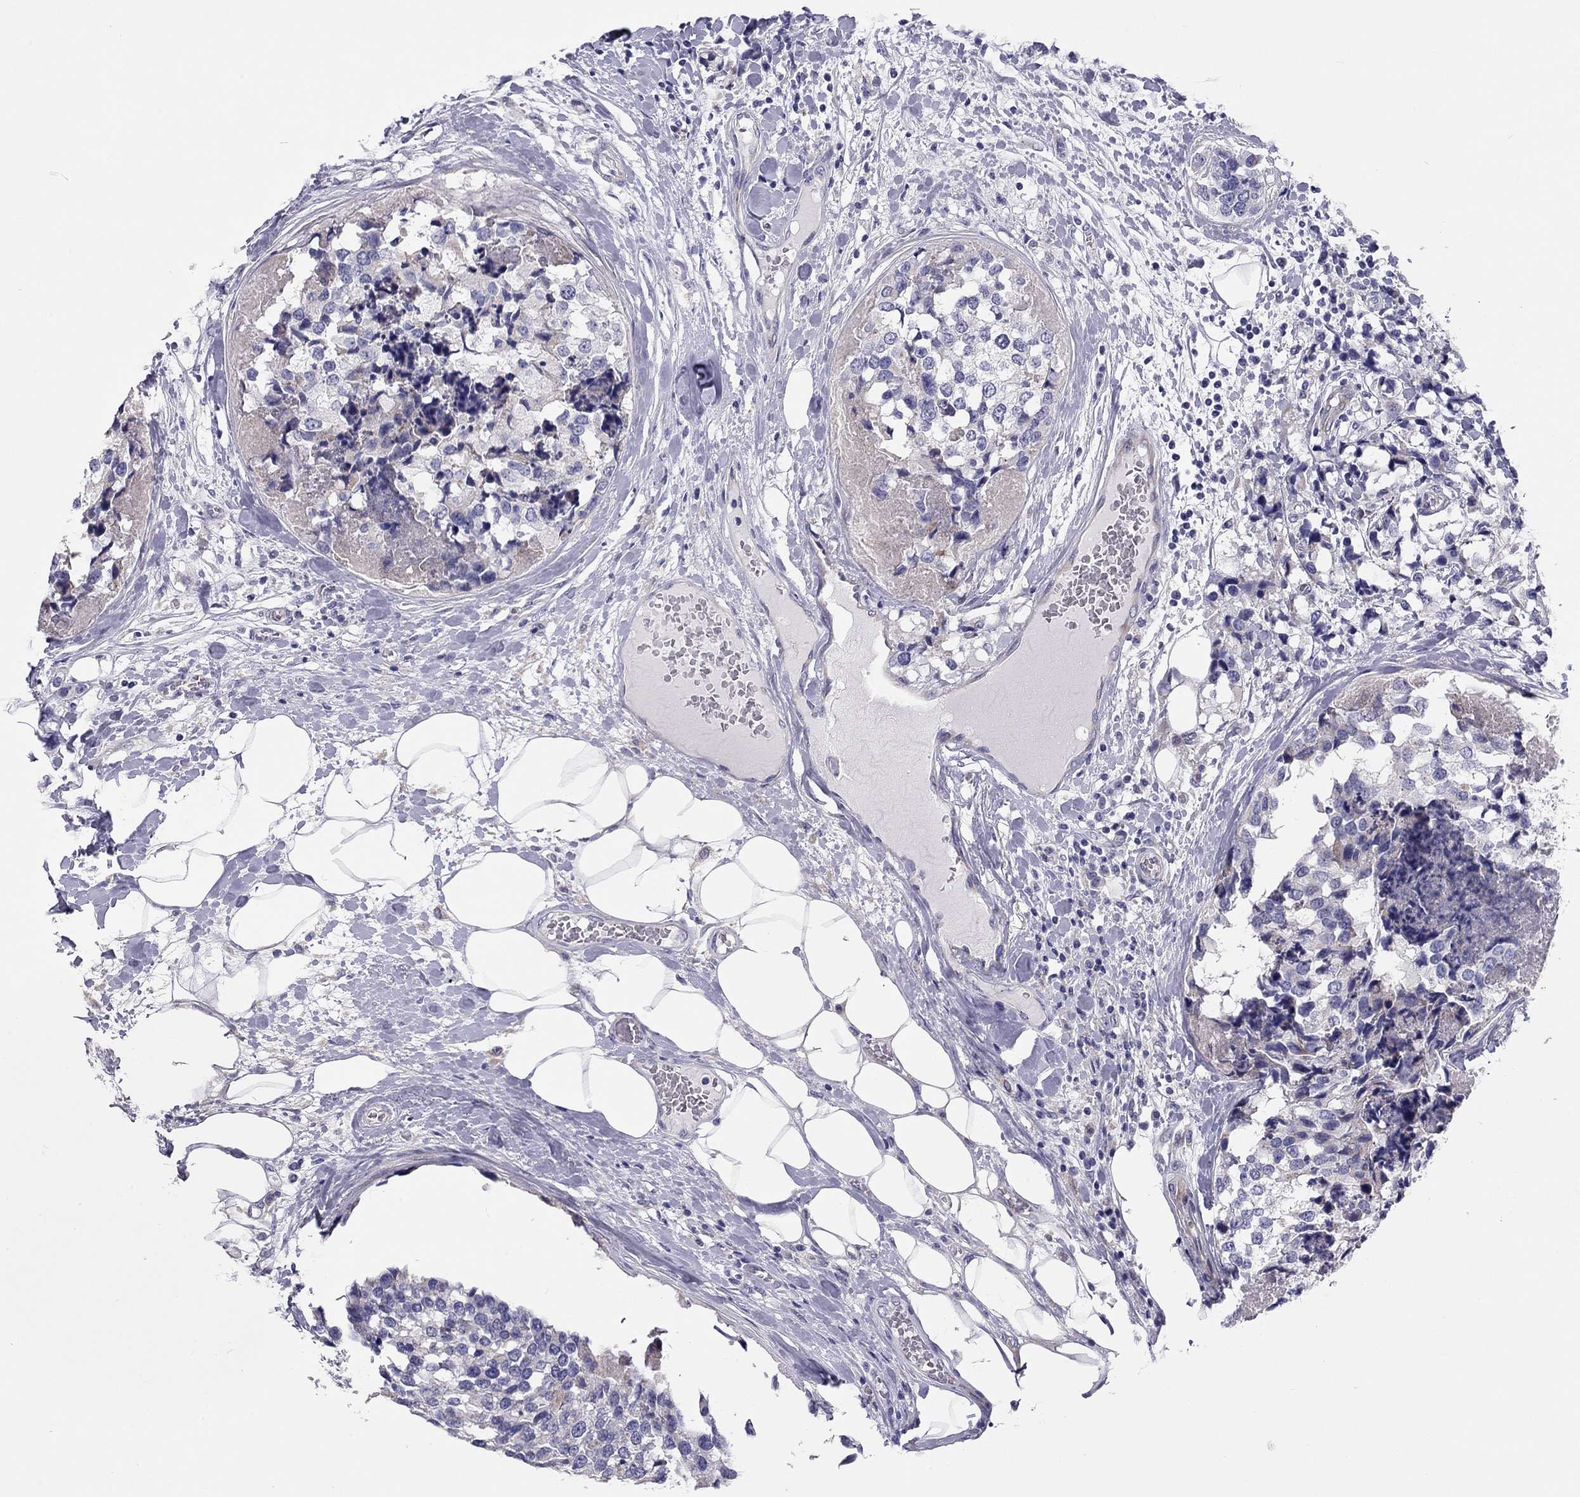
{"staining": {"intensity": "negative", "quantity": "none", "location": "none"}, "tissue": "breast cancer", "cell_type": "Tumor cells", "image_type": "cancer", "snomed": [{"axis": "morphology", "description": "Lobular carcinoma"}, {"axis": "topography", "description": "Breast"}], "caption": "Tumor cells are negative for brown protein staining in lobular carcinoma (breast). (DAB immunohistochemistry visualized using brightfield microscopy, high magnification).", "gene": "SCARB1", "patient": {"sex": "female", "age": 59}}